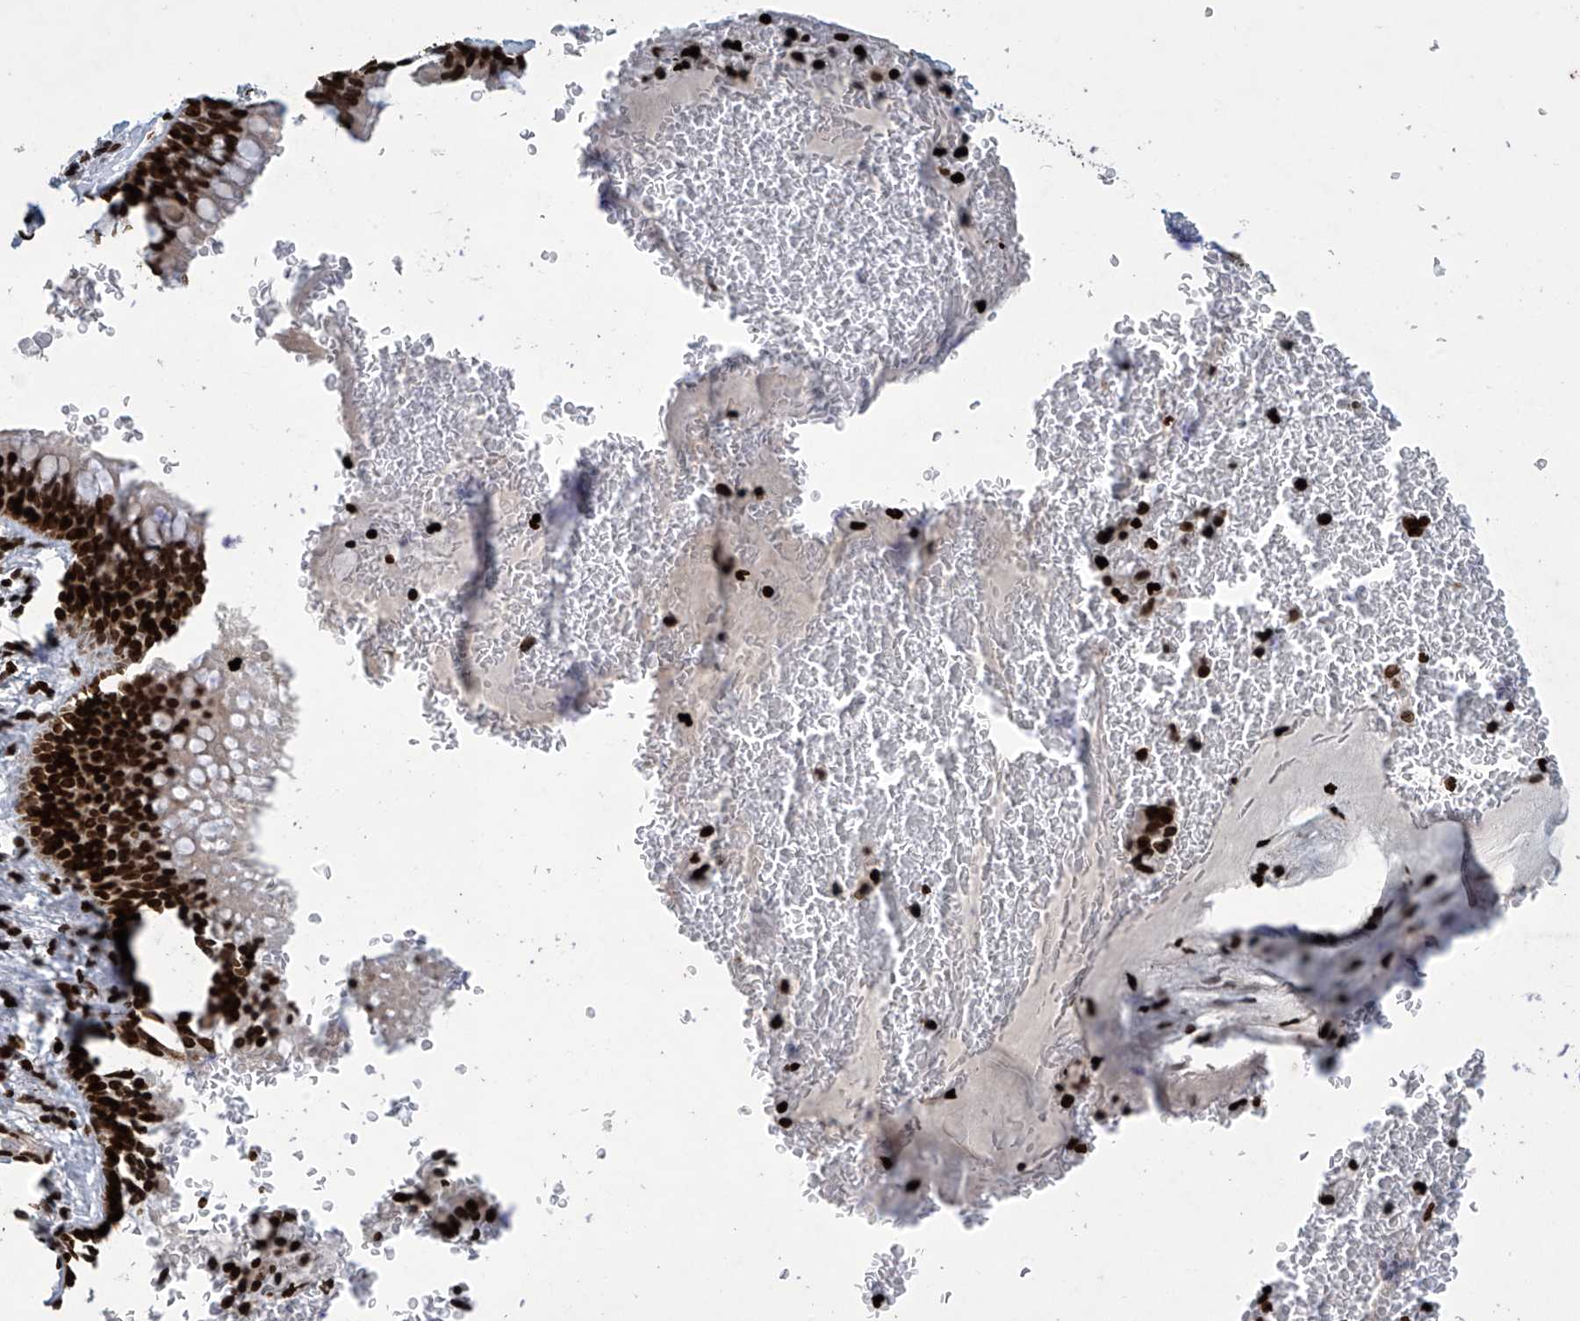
{"staining": {"intensity": "strong", "quantity": ">75%", "location": "nuclear"}, "tissue": "bronchus", "cell_type": "Respiratory epithelial cells", "image_type": "normal", "snomed": [{"axis": "morphology", "description": "Normal tissue, NOS"}, {"axis": "topography", "description": "Cartilage tissue"}, {"axis": "topography", "description": "Bronchus"}], "caption": "Bronchus stained with immunohistochemistry (IHC) demonstrates strong nuclear positivity in about >75% of respiratory epithelial cells. The staining was performed using DAB (3,3'-diaminobenzidine) to visualize the protein expression in brown, while the nuclei were stained in blue with hematoxylin (Magnification: 20x).", "gene": "H4C16", "patient": {"sex": "female", "age": 36}}